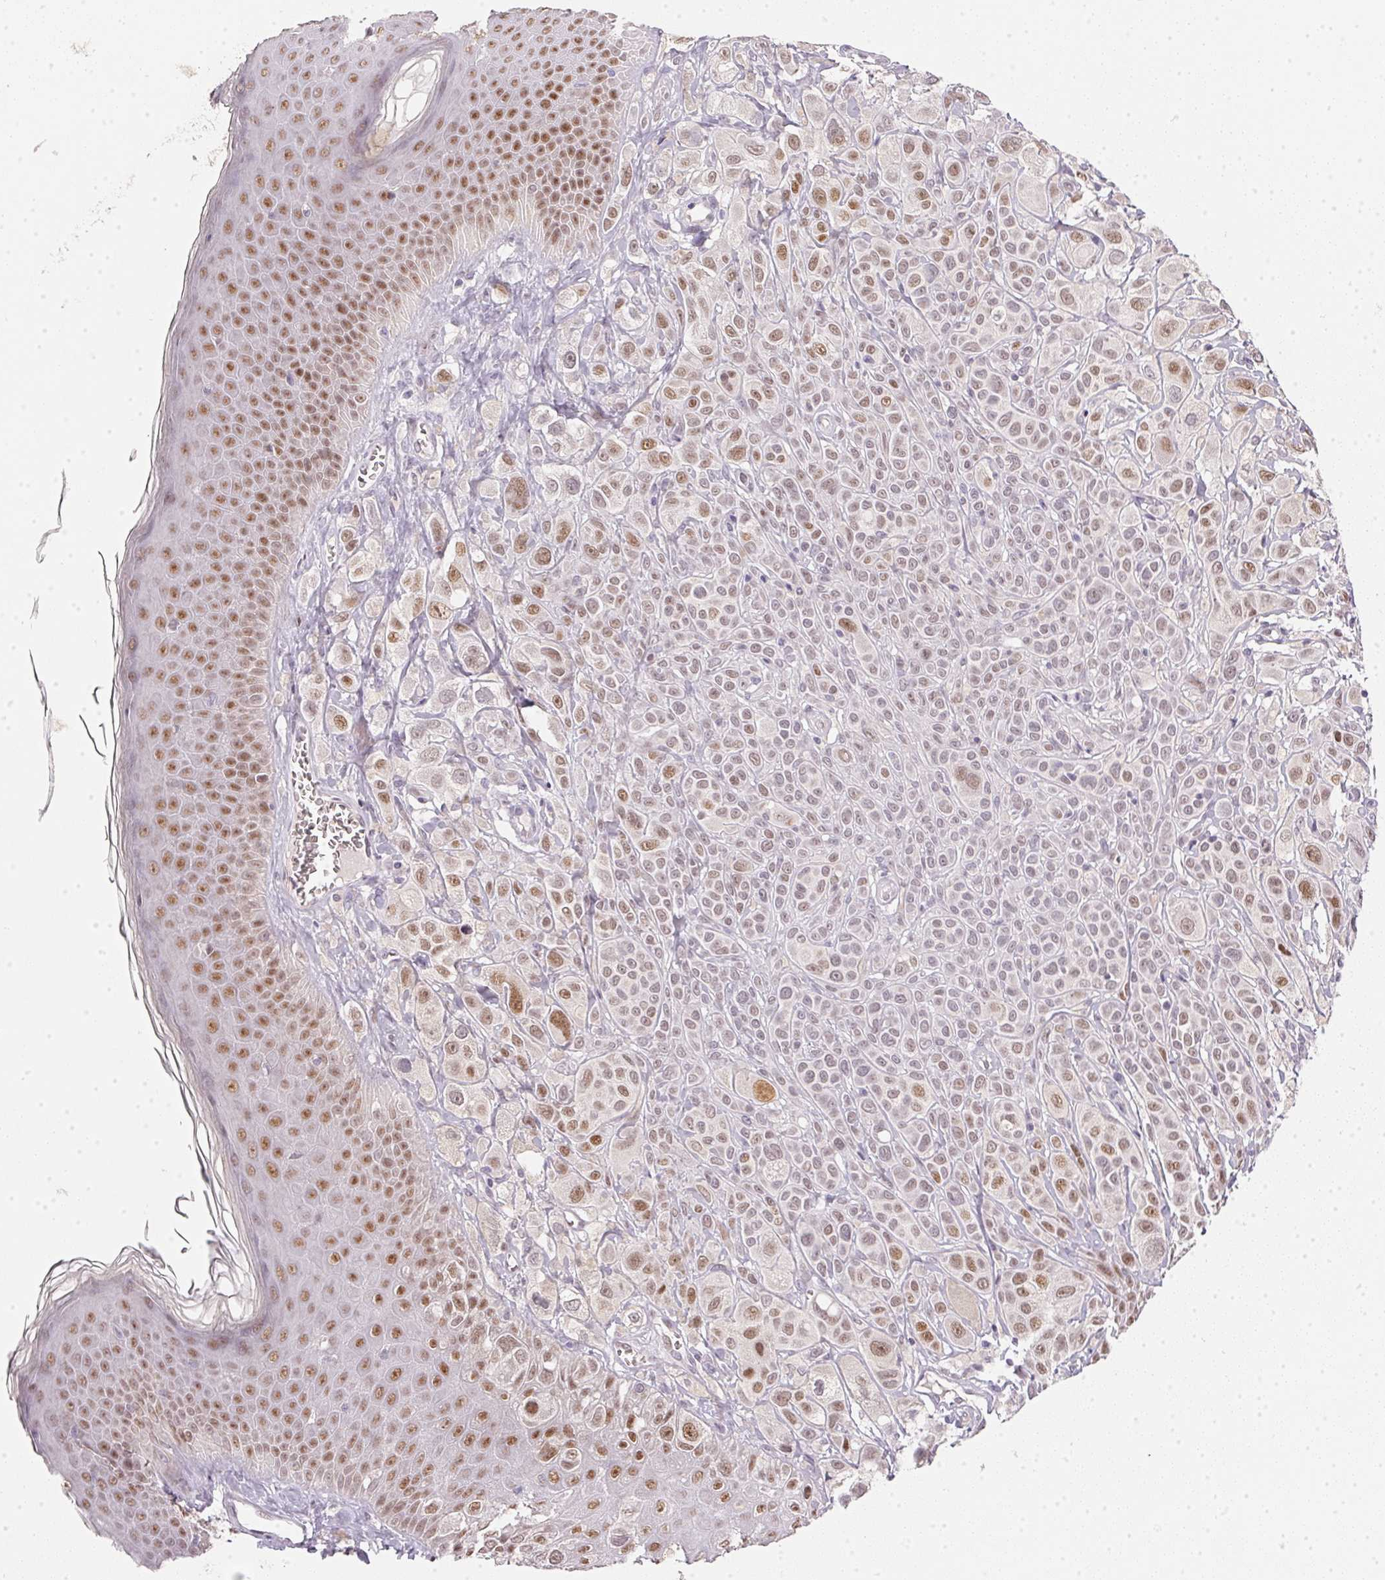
{"staining": {"intensity": "moderate", "quantity": "<25%", "location": "nuclear"}, "tissue": "melanoma", "cell_type": "Tumor cells", "image_type": "cancer", "snomed": [{"axis": "morphology", "description": "Malignant melanoma, NOS"}, {"axis": "topography", "description": "Skin"}], "caption": "High-magnification brightfield microscopy of melanoma stained with DAB (brown) and counterstained with hematoxylin (blue). tumor cells exhibit moderate nuclear positivity is seen in about<25% of cells. The staining was performed using DAB to visualize the protein expression in brown, while the nuclei were stained in blue with hematoxylin (Magnification: 20x).", "gene": "POLR3G", "patient": {"sex": "male", "age": 67}}